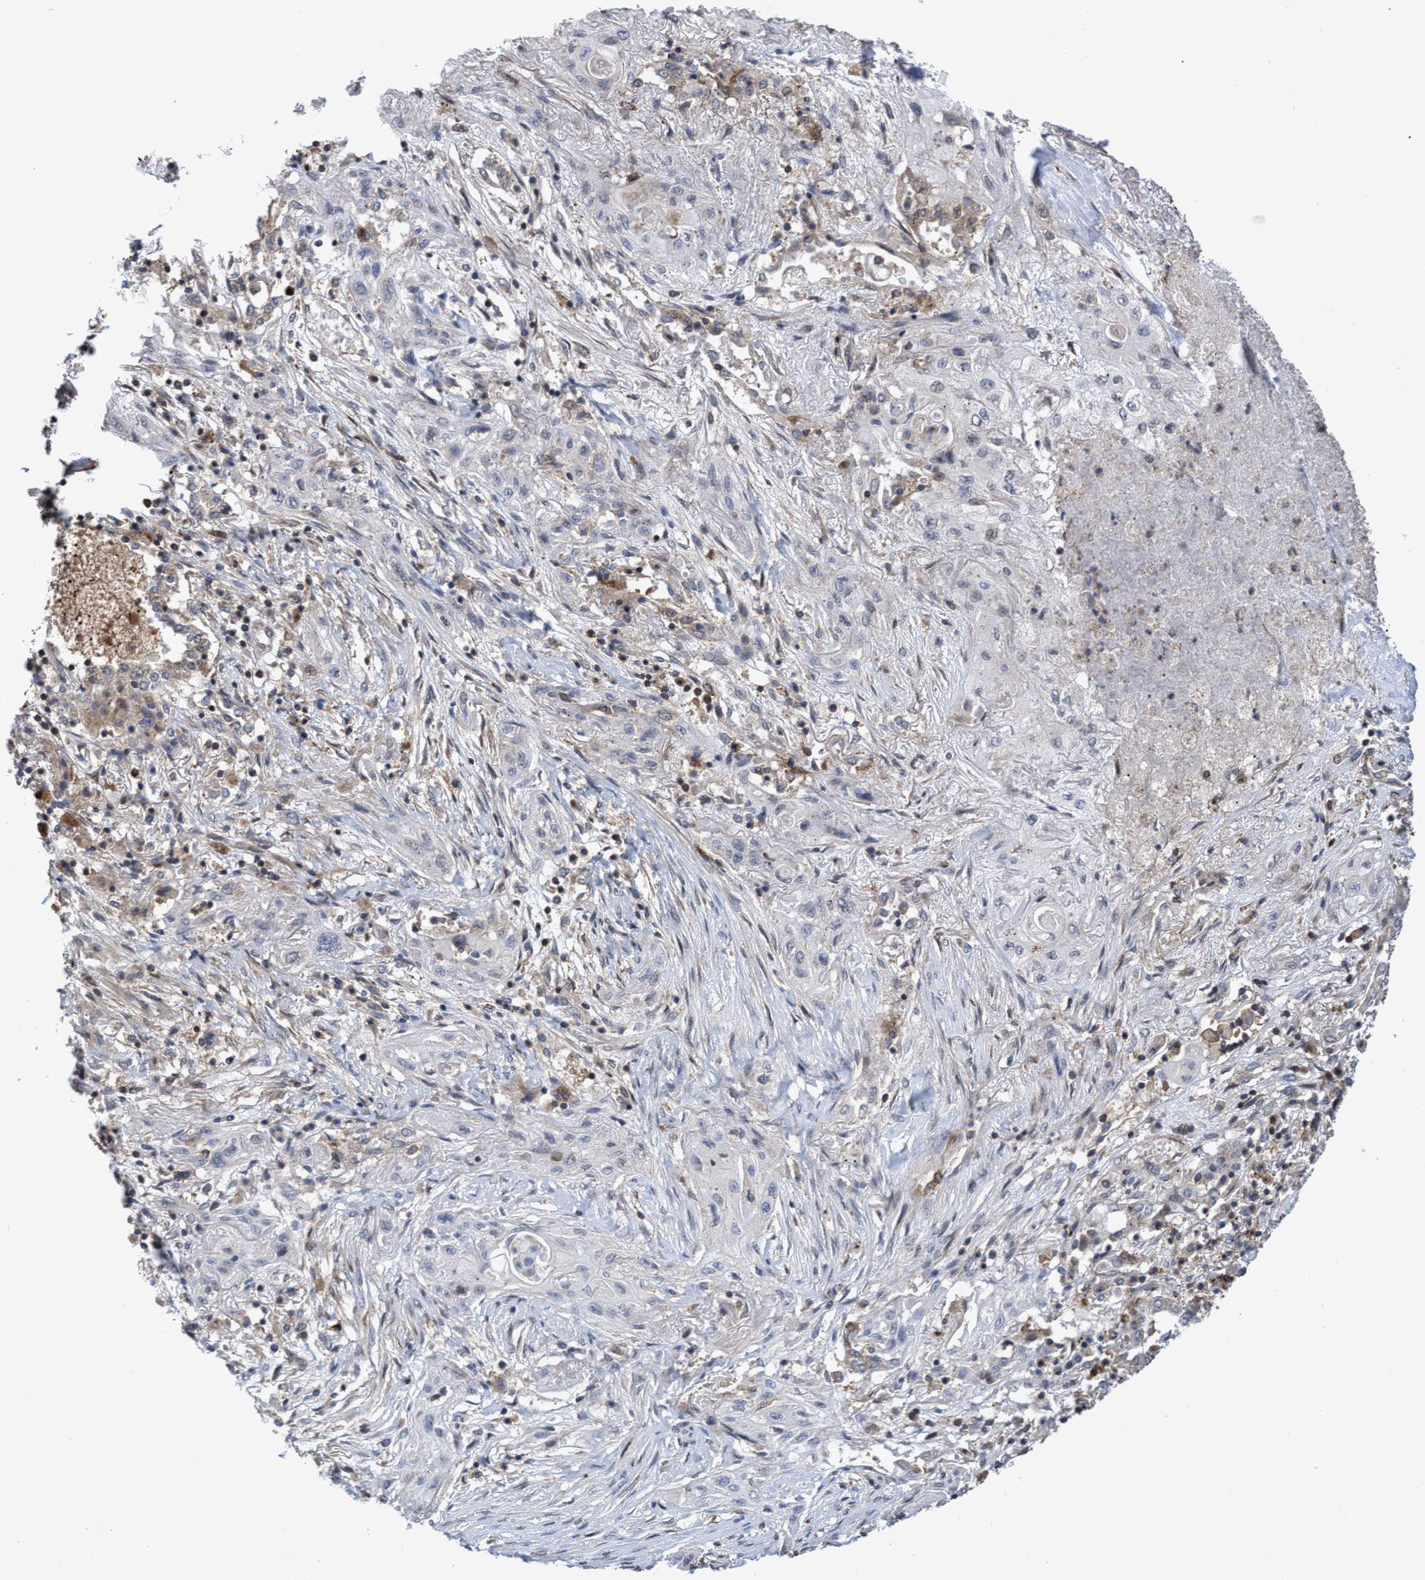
{"staining": {"intensity": "moderate", "quantity": "<25%", "location": "cytoplasmic/membranous"}, "tissue": "lung cancer", "cell_type": "Tumor cells", "image_type": "cancer", "snomed": [{"axis": "morphology", "description": "Squamous cell carcinoma, NOS"}, {"axis": "topography", "description": "Lung"}], "caption": "Immunohistochemistry (IHC) staining of lung cancer (squamous cell carcinoma), which exhibits low levels of moderate cytoplasmic/membranous staining in approximately <25% of tumor cells indicating moderate cytoplasmic/membranous protein expression. The staining was performed using DAB (brown) for protein detection and nuclei were counterstained in hematoxylin (blue).", "gene": "SLBP", "patient": {"sex": "female", "age": 47}}